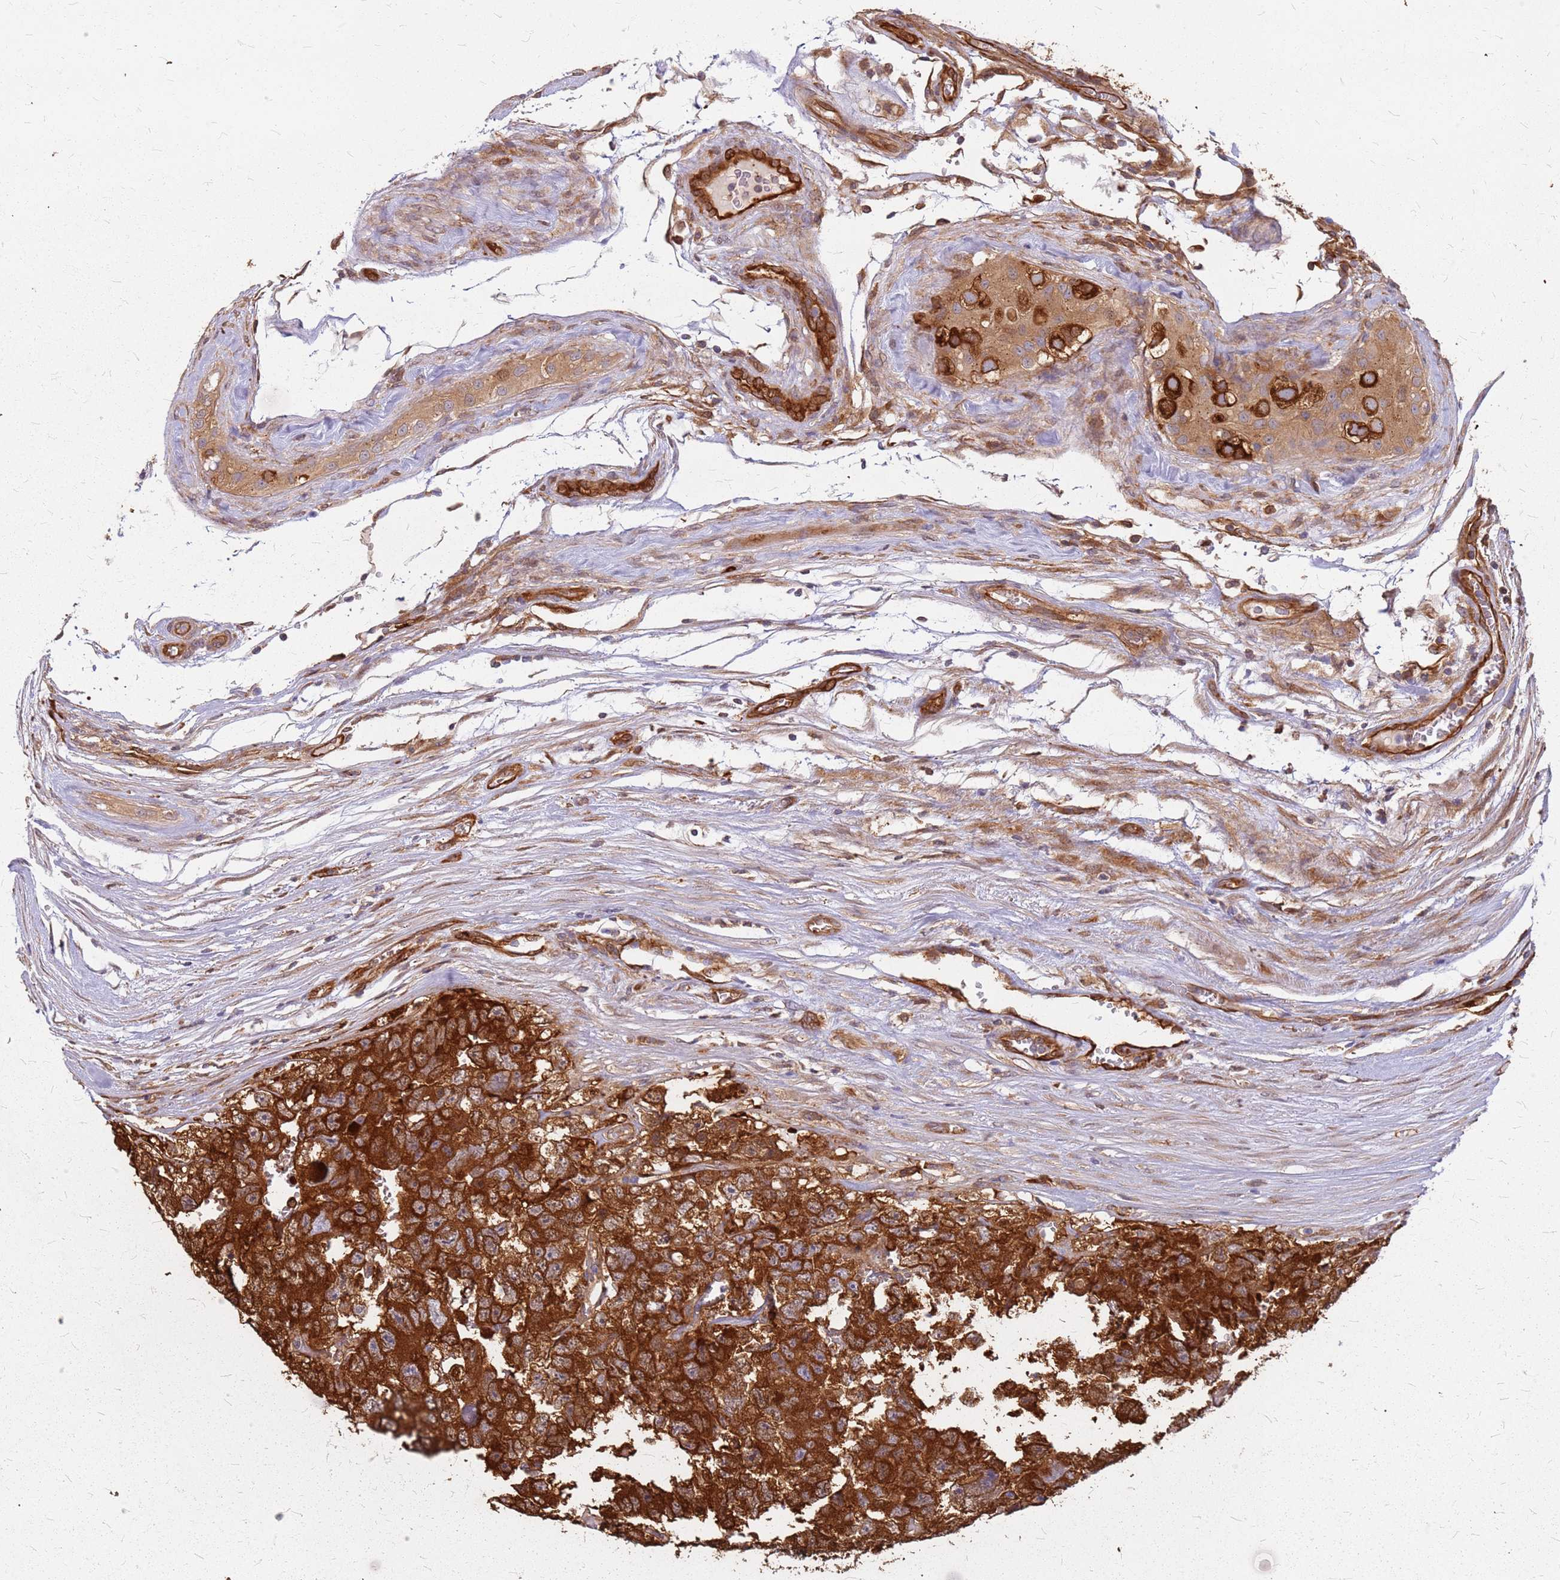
{"staining": {"intensity": "strong", "quantity": ">75%", "location": "cytoplasmic/membranous"}, "tissue": "testis cancer", "cell_type": "Tumor cells", "image_type": "cancer", "snomed": [{"axis": "morphology", "description": "Carcinoma, Embryonal, NOS"}, {"axis": "topography", "description": "Testis"}], "caption": "Brown immunohistochemical staining in testis cancer reveals strong cytoplasmic/membranous staining in about >75% of tumor cells.", "gene": "HDX", "patient": {"sex": "male", "age": 45}}